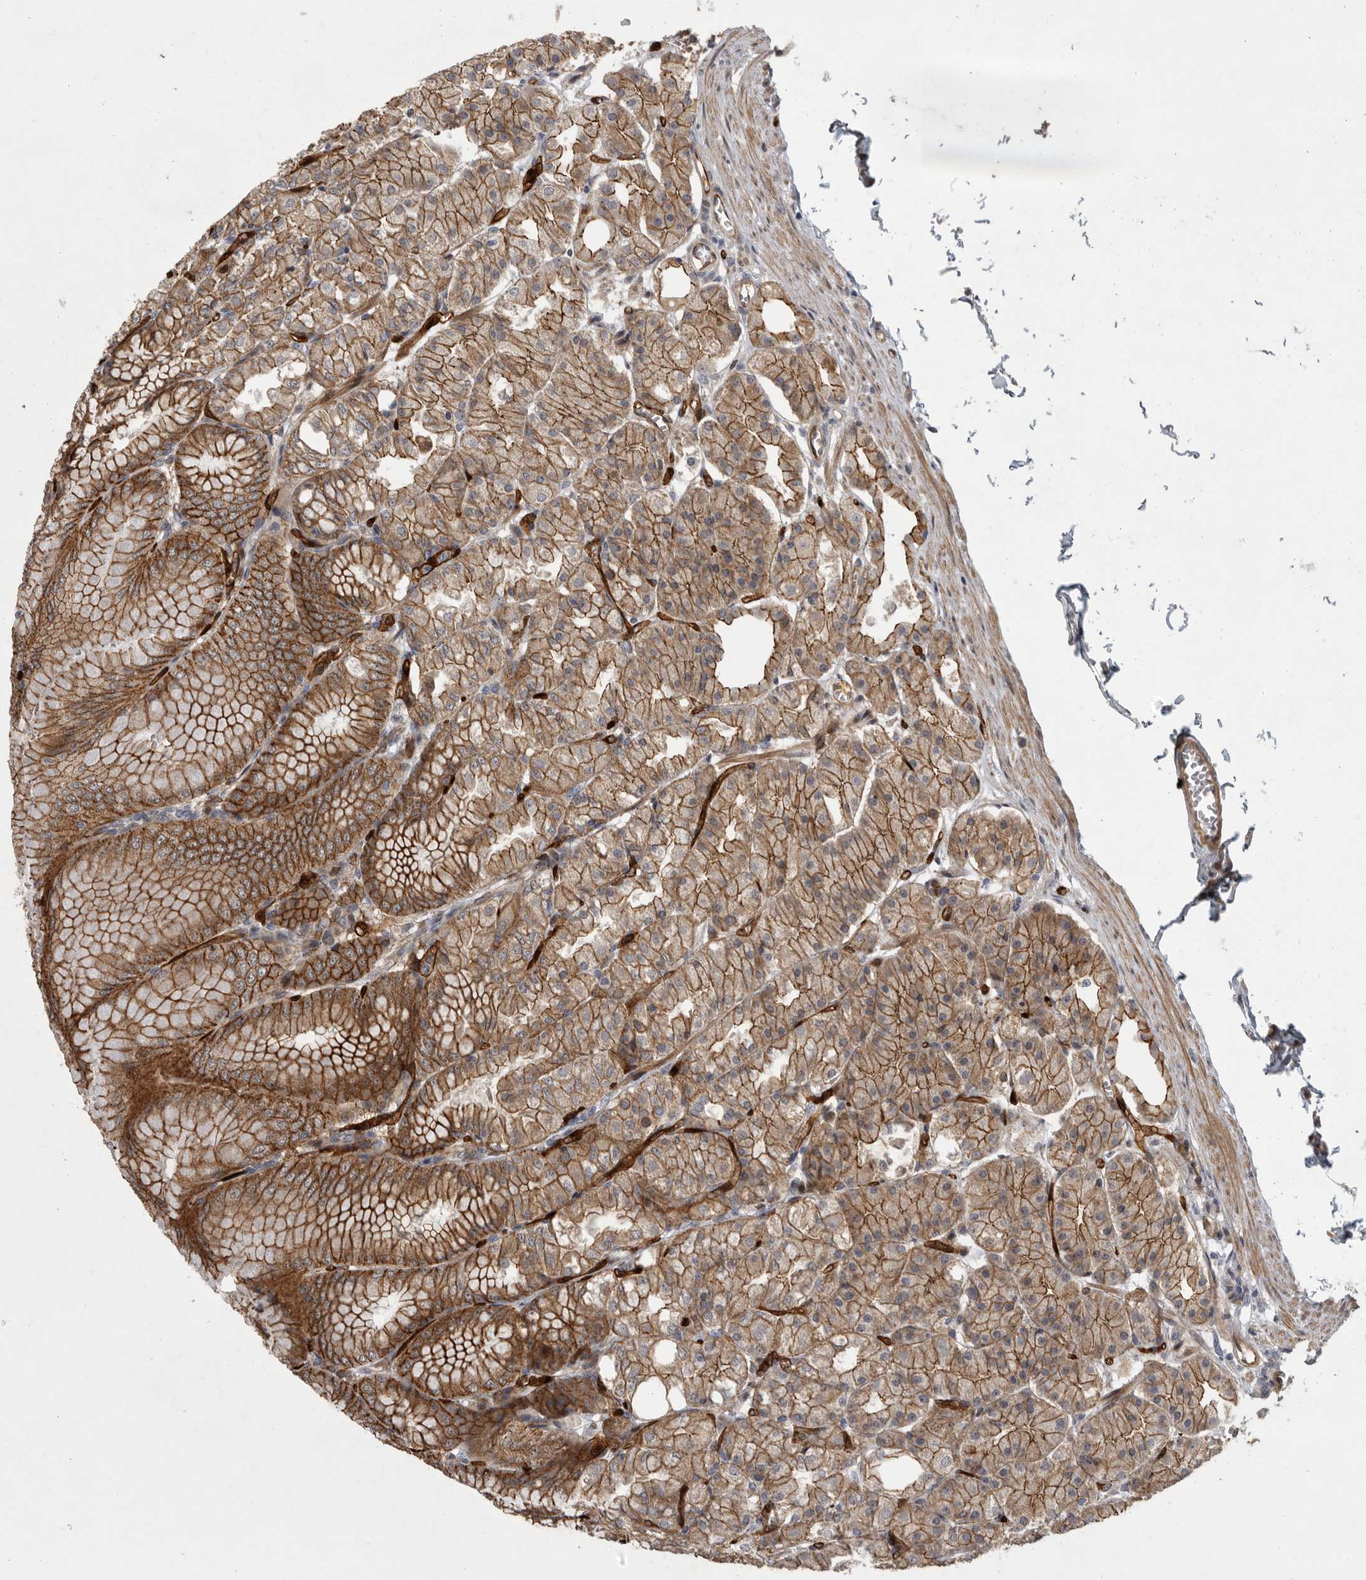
{"staining": {"intensity": "strong", "quantity": ">75%", "location": "cytoplasmic/membranous"}, "tissue": "stomach", "cell_type": "Glandular cells", "image_type": "normal", "snomed": [{"axis": "morphology", "description": "Normal tissue, NOS"}, {"axis": "topography", "description": "Stomach, lower"}], "caption": "IHC photomicrograph of normal human stomach stained for a protein (brown), which exhibits high levels of strong cytoplasmic/membranous staining in about >75% of glandular cells.", "gene": "MPDZ", "patient": {"sex": "male", "age": 71}}